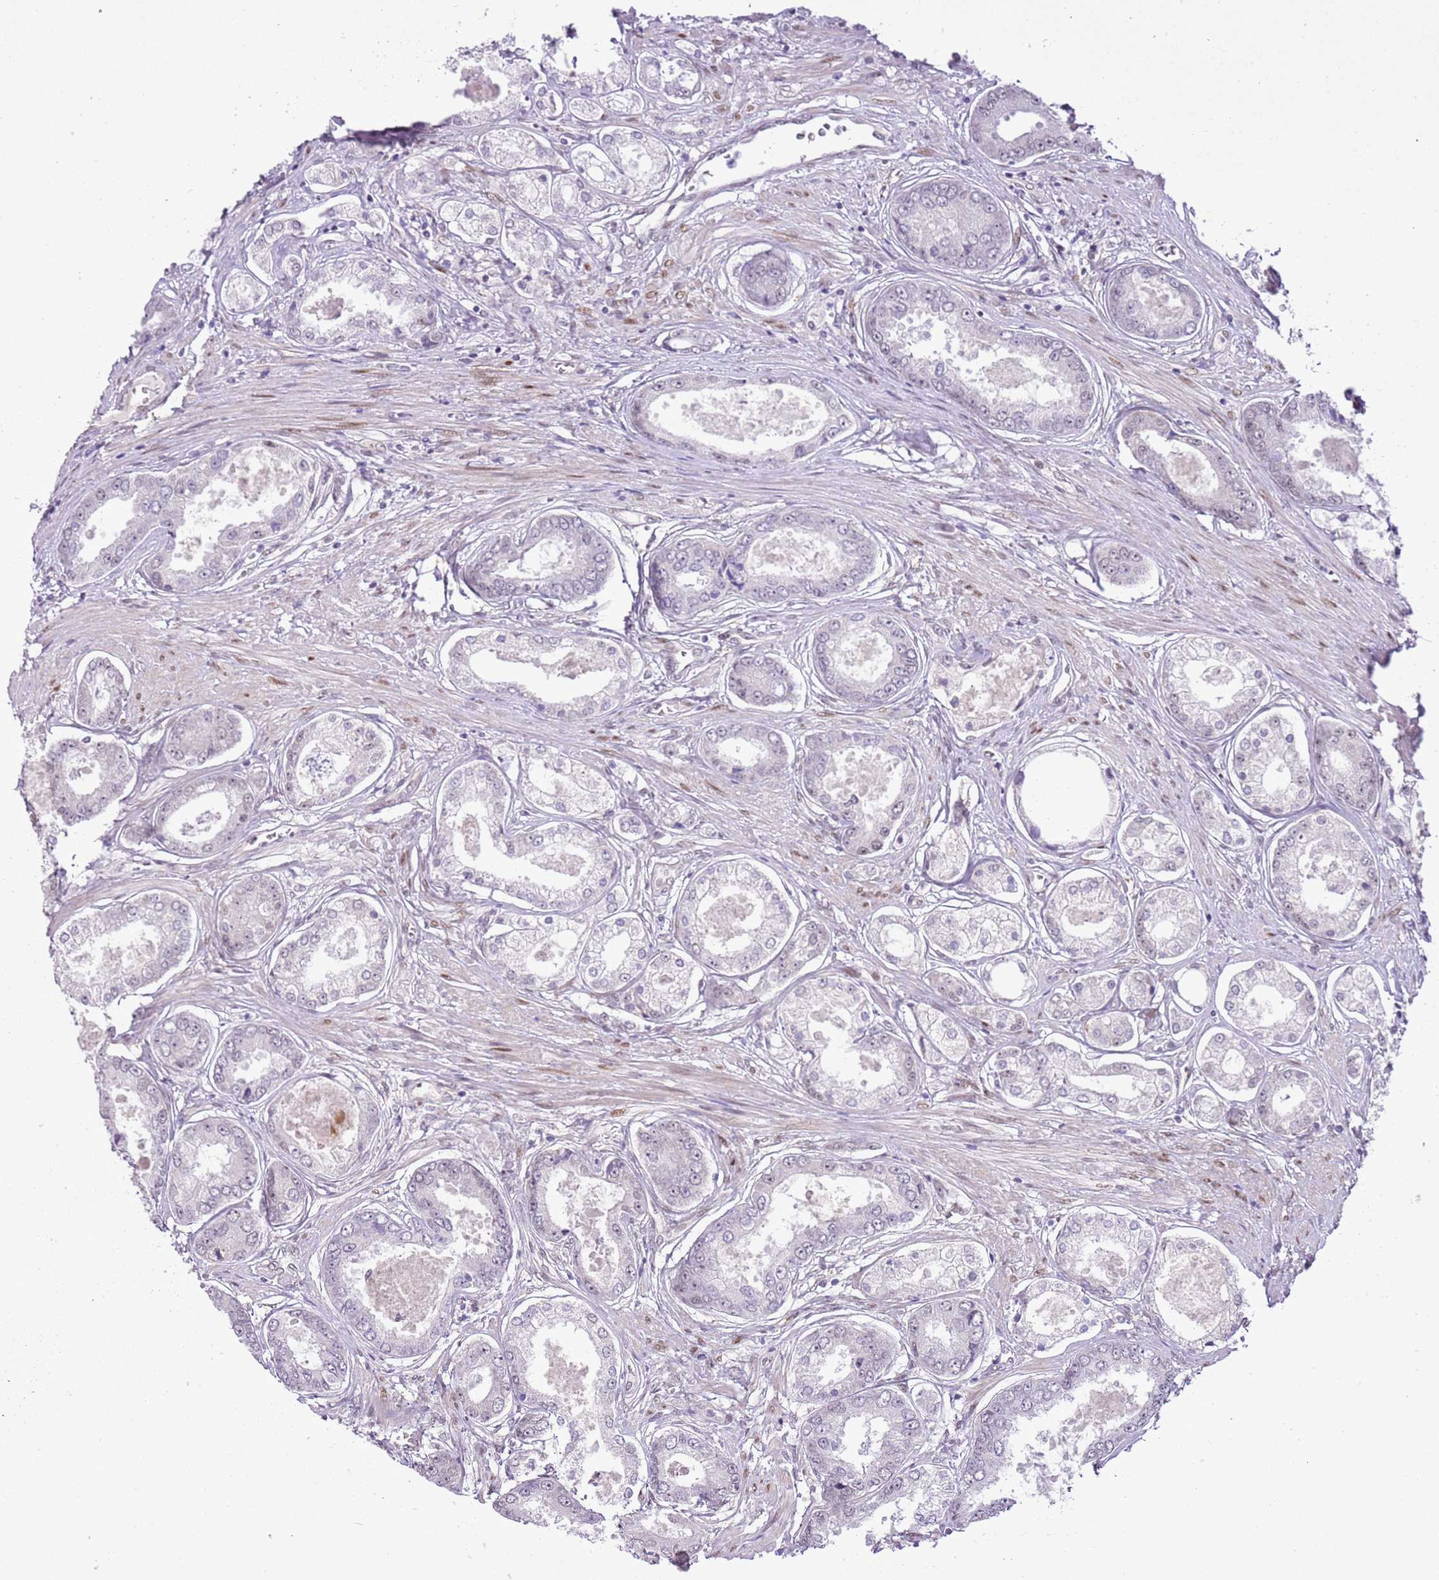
{"staining": {"intensity": "negative", "quantity": "none", "location": "none"}, "tissue": "prostate cancer", "cell_type": "Tumor cells", "image_type": "cancer", "snomed": [{"axis": "morphology", "description": "Adenocarcinoma, Low grade"}, {"axis": "topography", "description": "Prostate"}], "caption": "An image of prostate low-grade adenocarcinoma stained for a protein displays no brown staining in tumor cells.", "gene": "NACC2", "patient": {"sex": "male", "age": 68}}